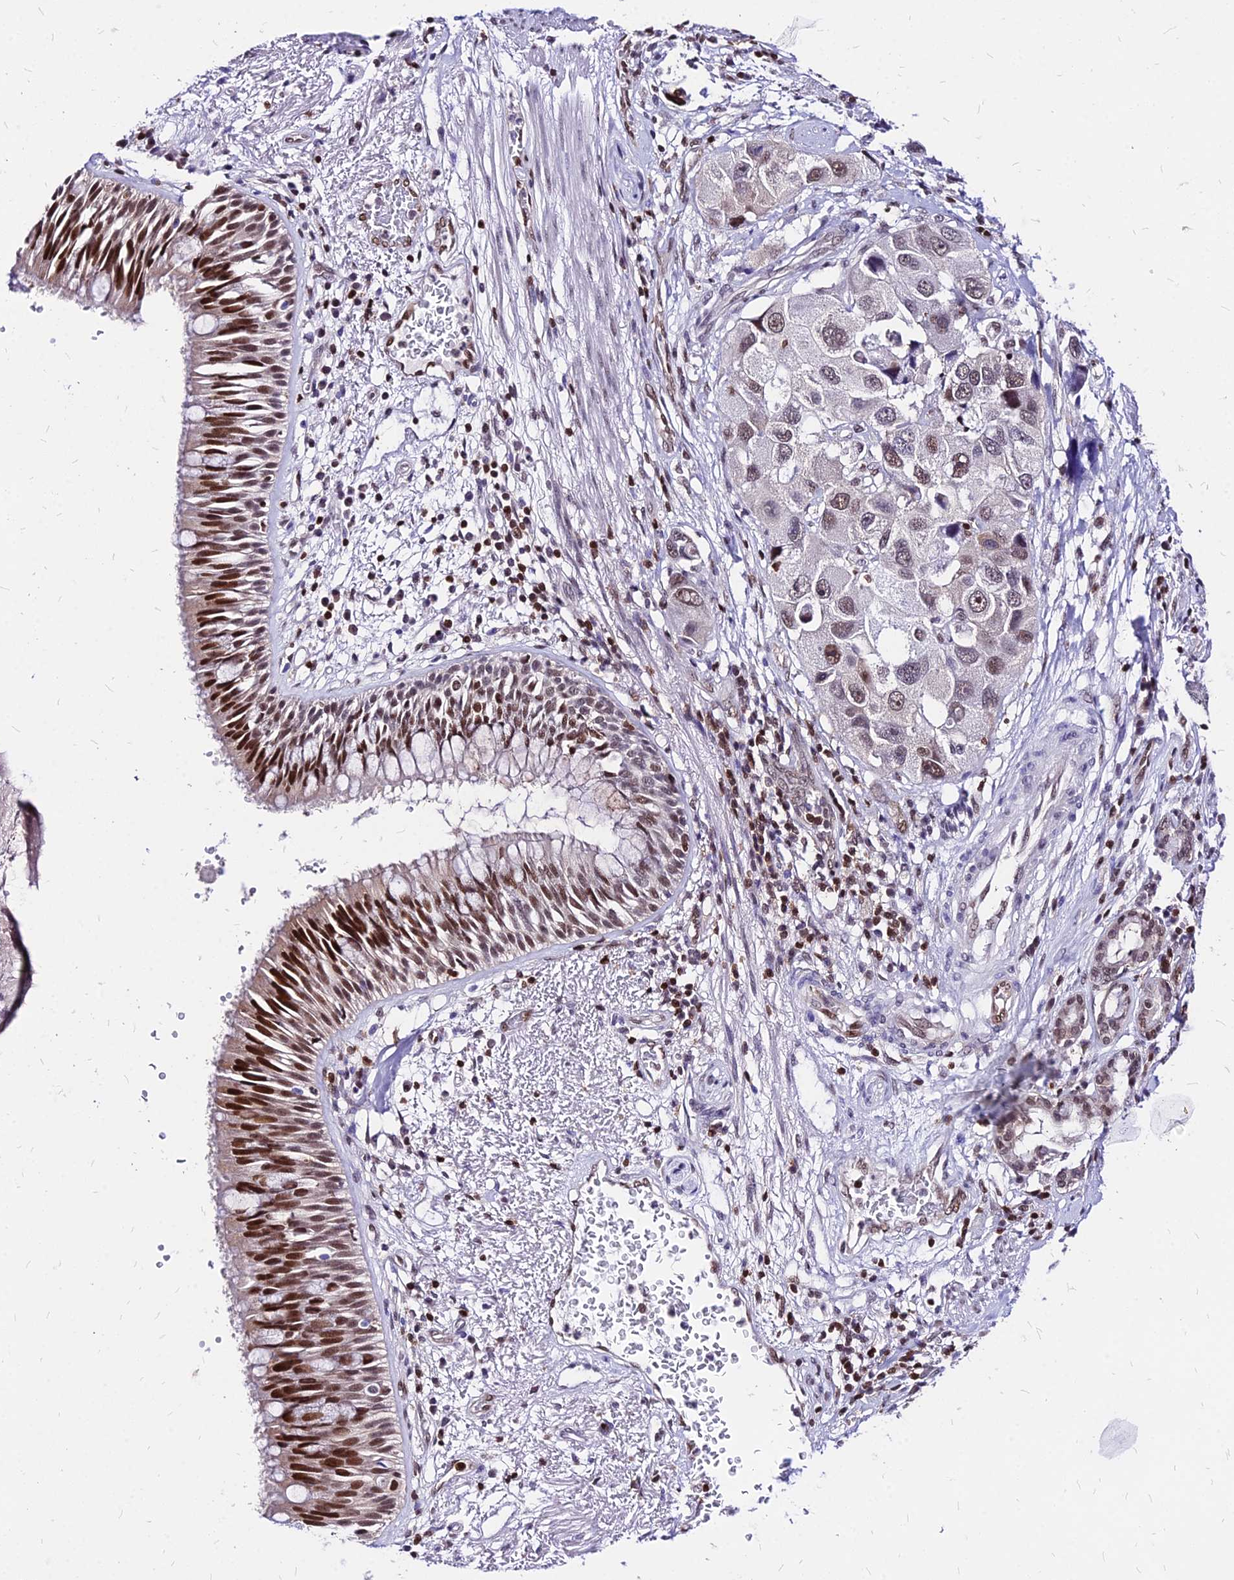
{"staining": {"intensity": "strong", "quantity": ">75%", "location": "nuclear"}, "tissue": "bronchus", "cell_type": "Respiratory epithelial cells", "image_type": "normal", "snomed": [{"axis": "morphology", "description": "Normal tissue, NOS"}, {"axis": "morphology", "description": "Adenocarcinoma, NOS"}, {"axis": "morphology", "description": "Adenocarcinoma, metastatic, NOS"}, {"axis": "topography", "description": "Lymph node"}, {"axis": "topography", "description": "Bronchus"}, {"axis": "topography", "description": "Lung"}], "caption": "Respiratory epithelial cells reveal high levels of strong nuclear positivity in approximately >75% of cells in unremarkable human bronchus. (Stains: DAB in brown, nuclei in blue, Microscopy: brightfield microscopy at high magnification).", "gene": "PAXX", "patient": {"sex": "female", "age": 54}}